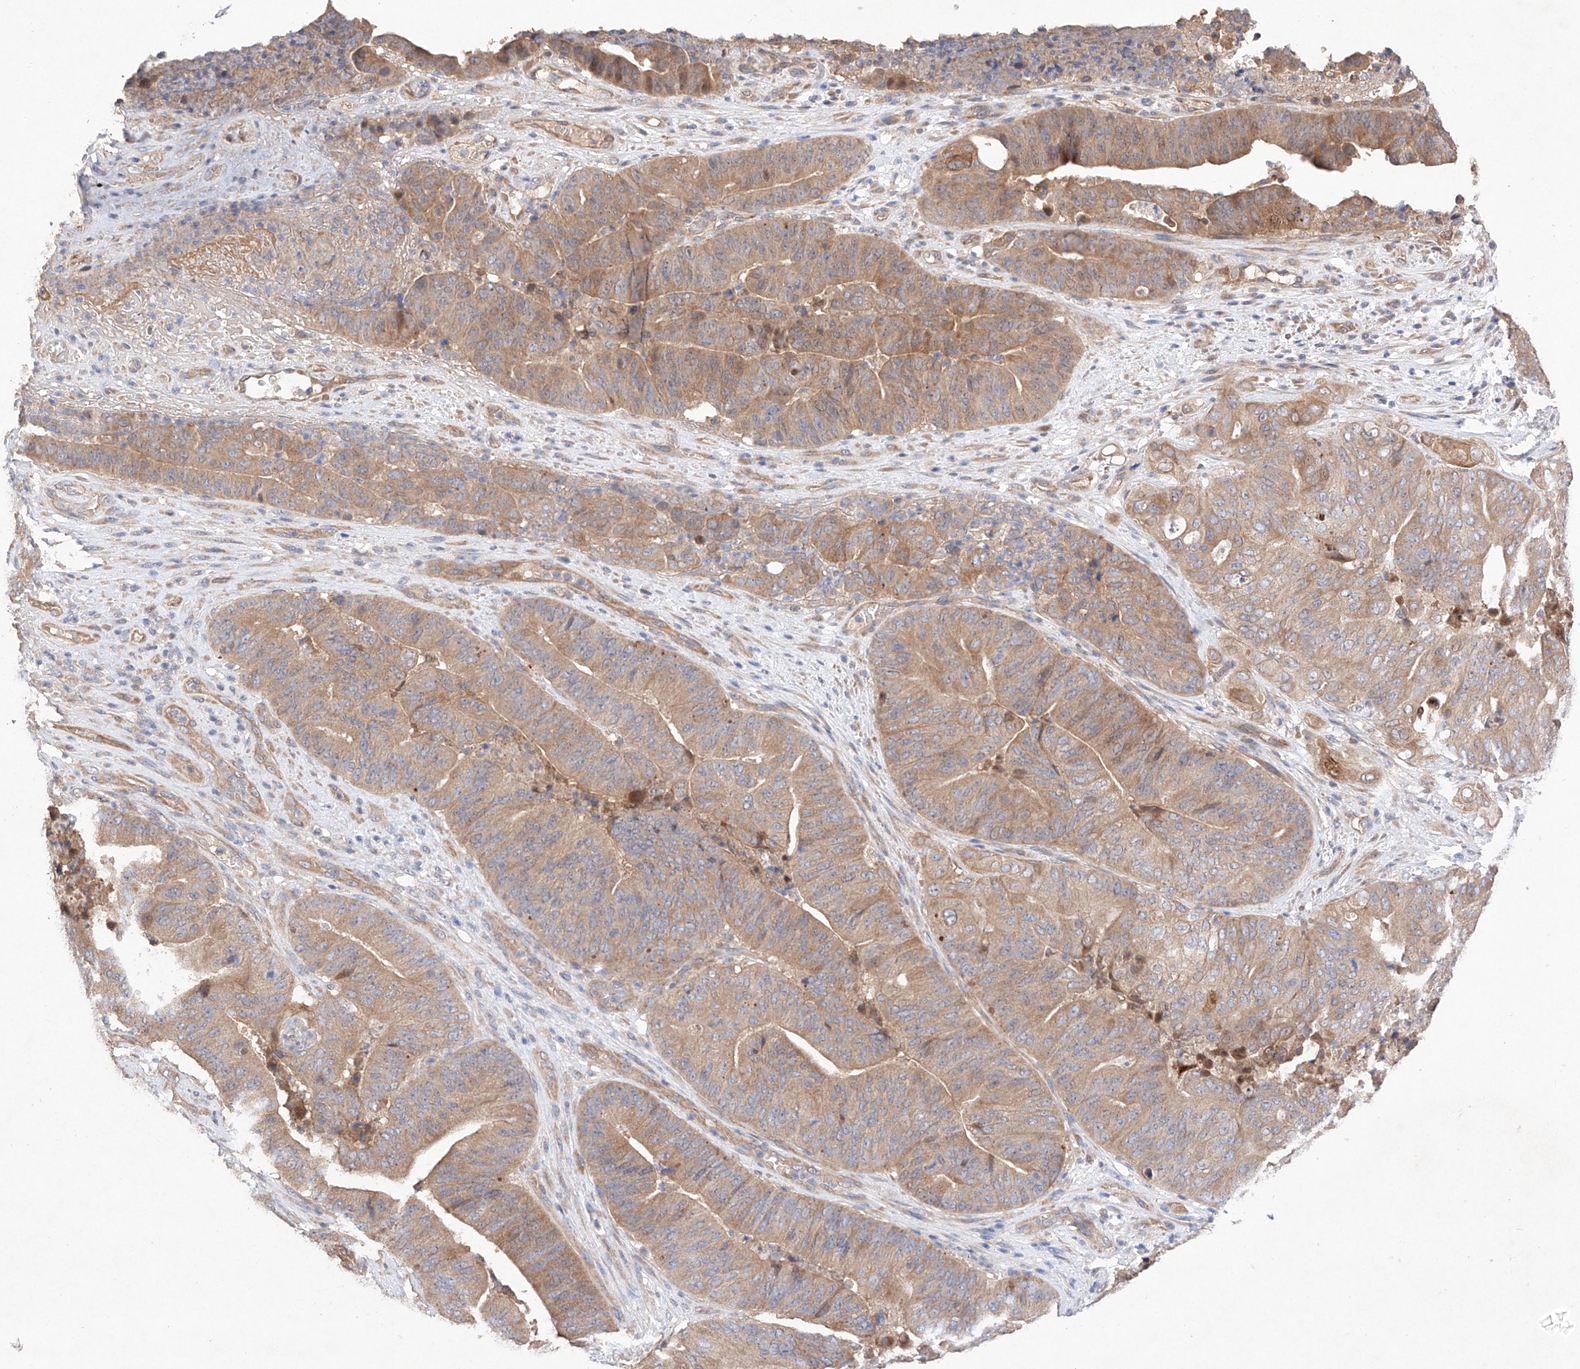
{"staining": {"intensity": "moderate", "quantity": ">75%", "location": "cytoplasmic/membranous"}, "tissue": "pancreatic cancer", "cell_type": "Tumor cells", "image_type": "cancer", "snomed": [{"axis": "morphology", "description": "Adenocarcinoma, NOS"}, {"axis": "topography", "description": "Pancreas"}], "caption": "Tumor cells reveal medium levels of moderate cytoplasmic/membranous positivity in approximately >75% of cells in pancreatic cancer (adenocarcinoma).", "gene": "C6orf62", "patient": {"sex": "female", "age": 77}}